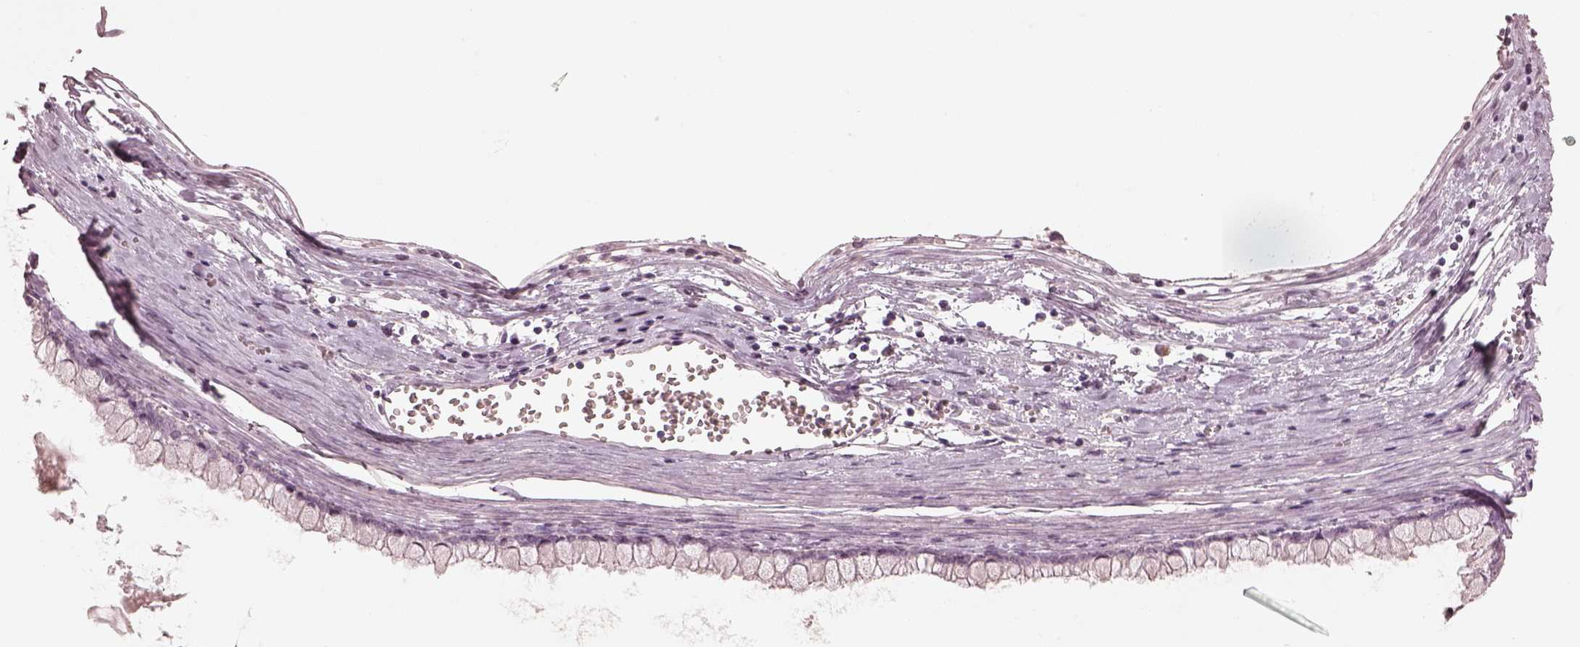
{"staining": {"intensity": "negative", "quantity": "none", "location": "none"}, "tissue": "ovarian cancer", "cell_type": "Tumor cells", "image_type": "cancer", "snomed": [{"axis": "morphology", "description": "Cystadenocarcinoma, mucinous, NOS"}, {"axis": "topography", "description": "Ovary"}], "caption": "Image shows no significant protein staining in tumor cells of mucinous cystadenocarcinoma (ovarian).", "gene": "SPATA6L", "patient": {"sex": "female", "age": 67}}